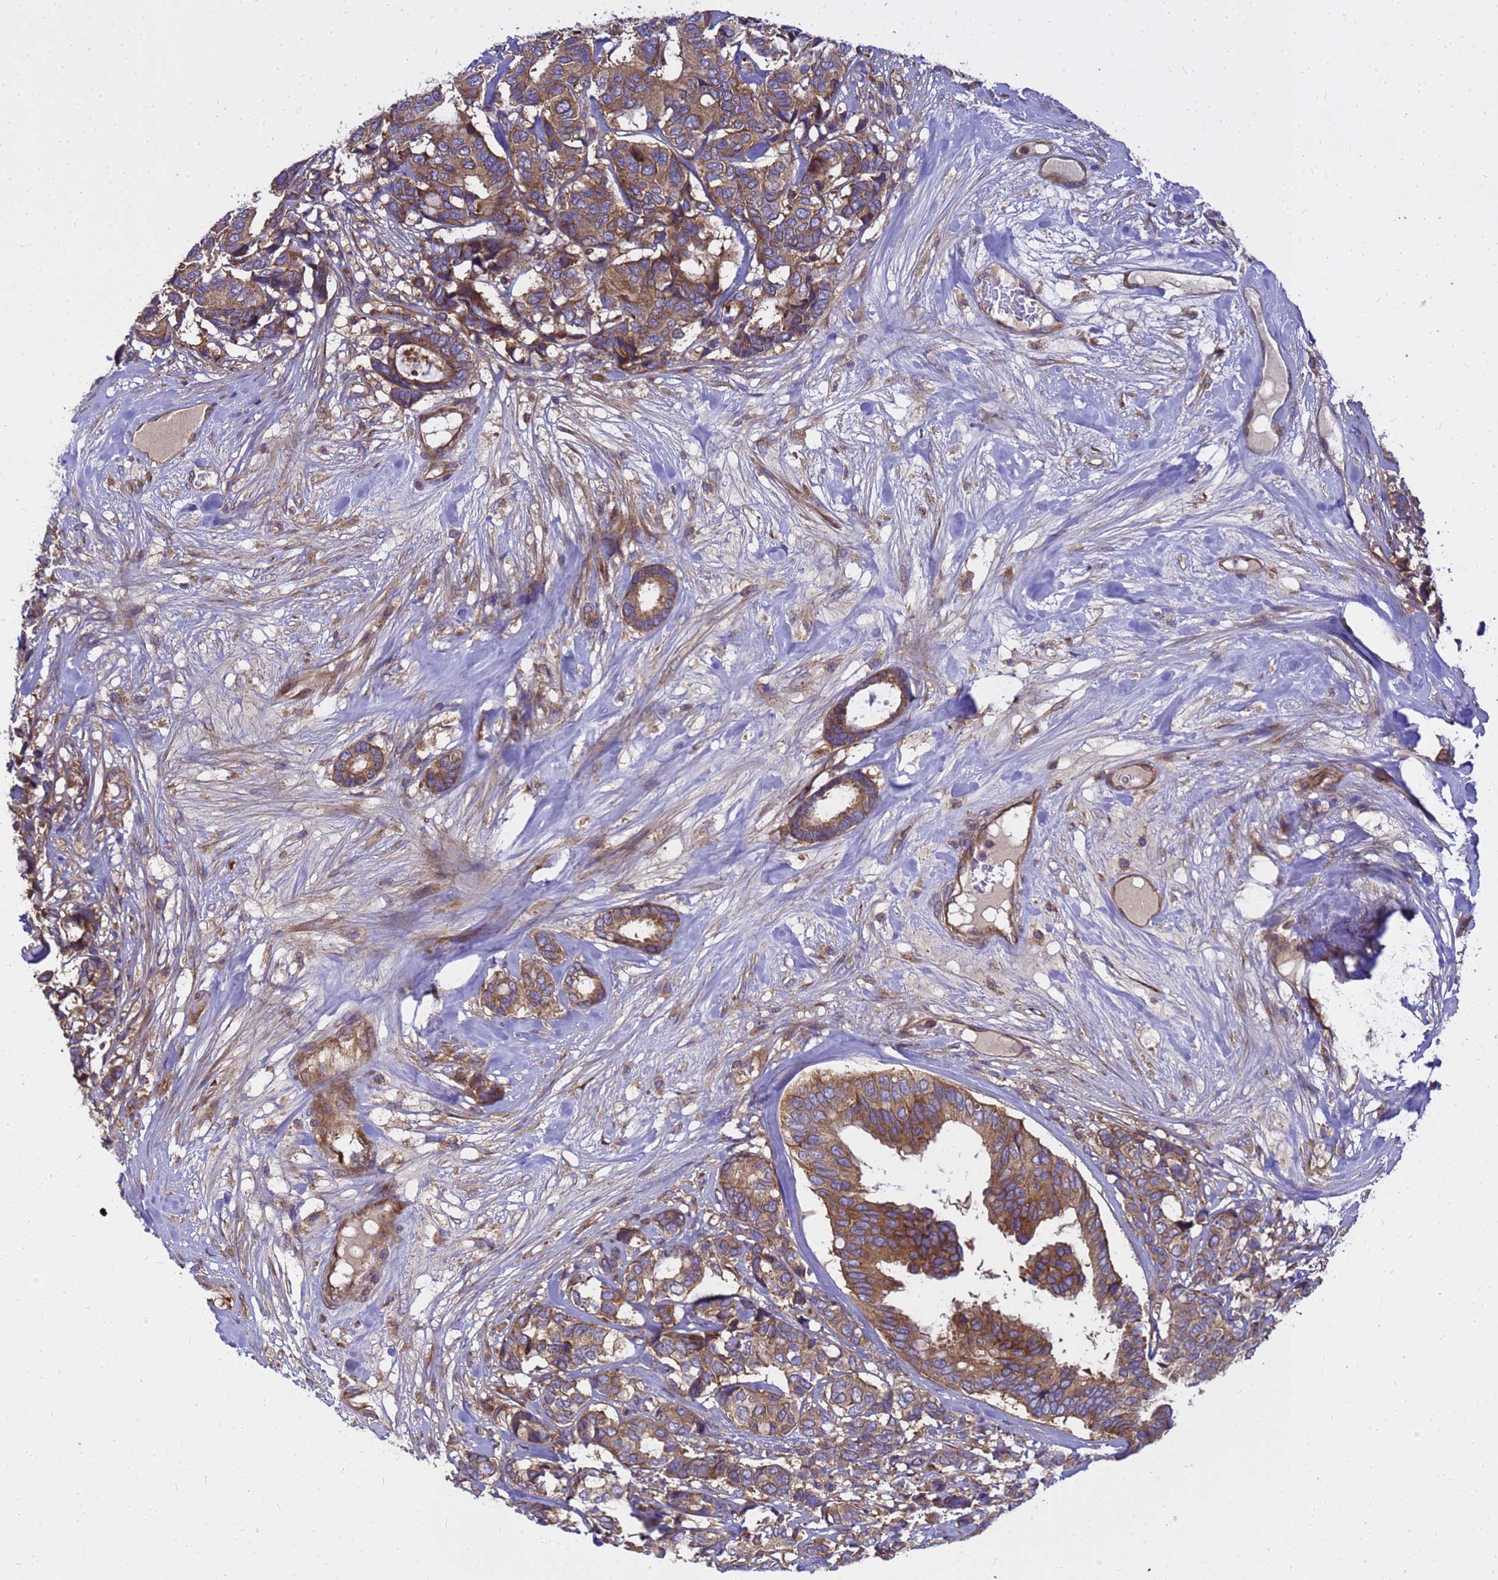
{"staining": {"intensity": "moderate", "quantity": ">75%", "location": "cytoplasmic/membranous"}, "tissue": "breast cancer", "cell_type": "Tumor cells", "image_type": "cancer", "snomed": [{"axis": "morphology", "description": "Duct carcinoma"}, {"axis": "topography", "description": "Breast"}], "caption": "Immunohistochemistry of intraductal carcinoma (breast) shows medium levels of moderate cytoplasmic/membranous positivity in approximately >75% of tumor cells. (brown staining indicates protein expression, while blue staining denotes nuclei).", "gene": "BECN1", "patient": {"sex": "female", "age": 87}}